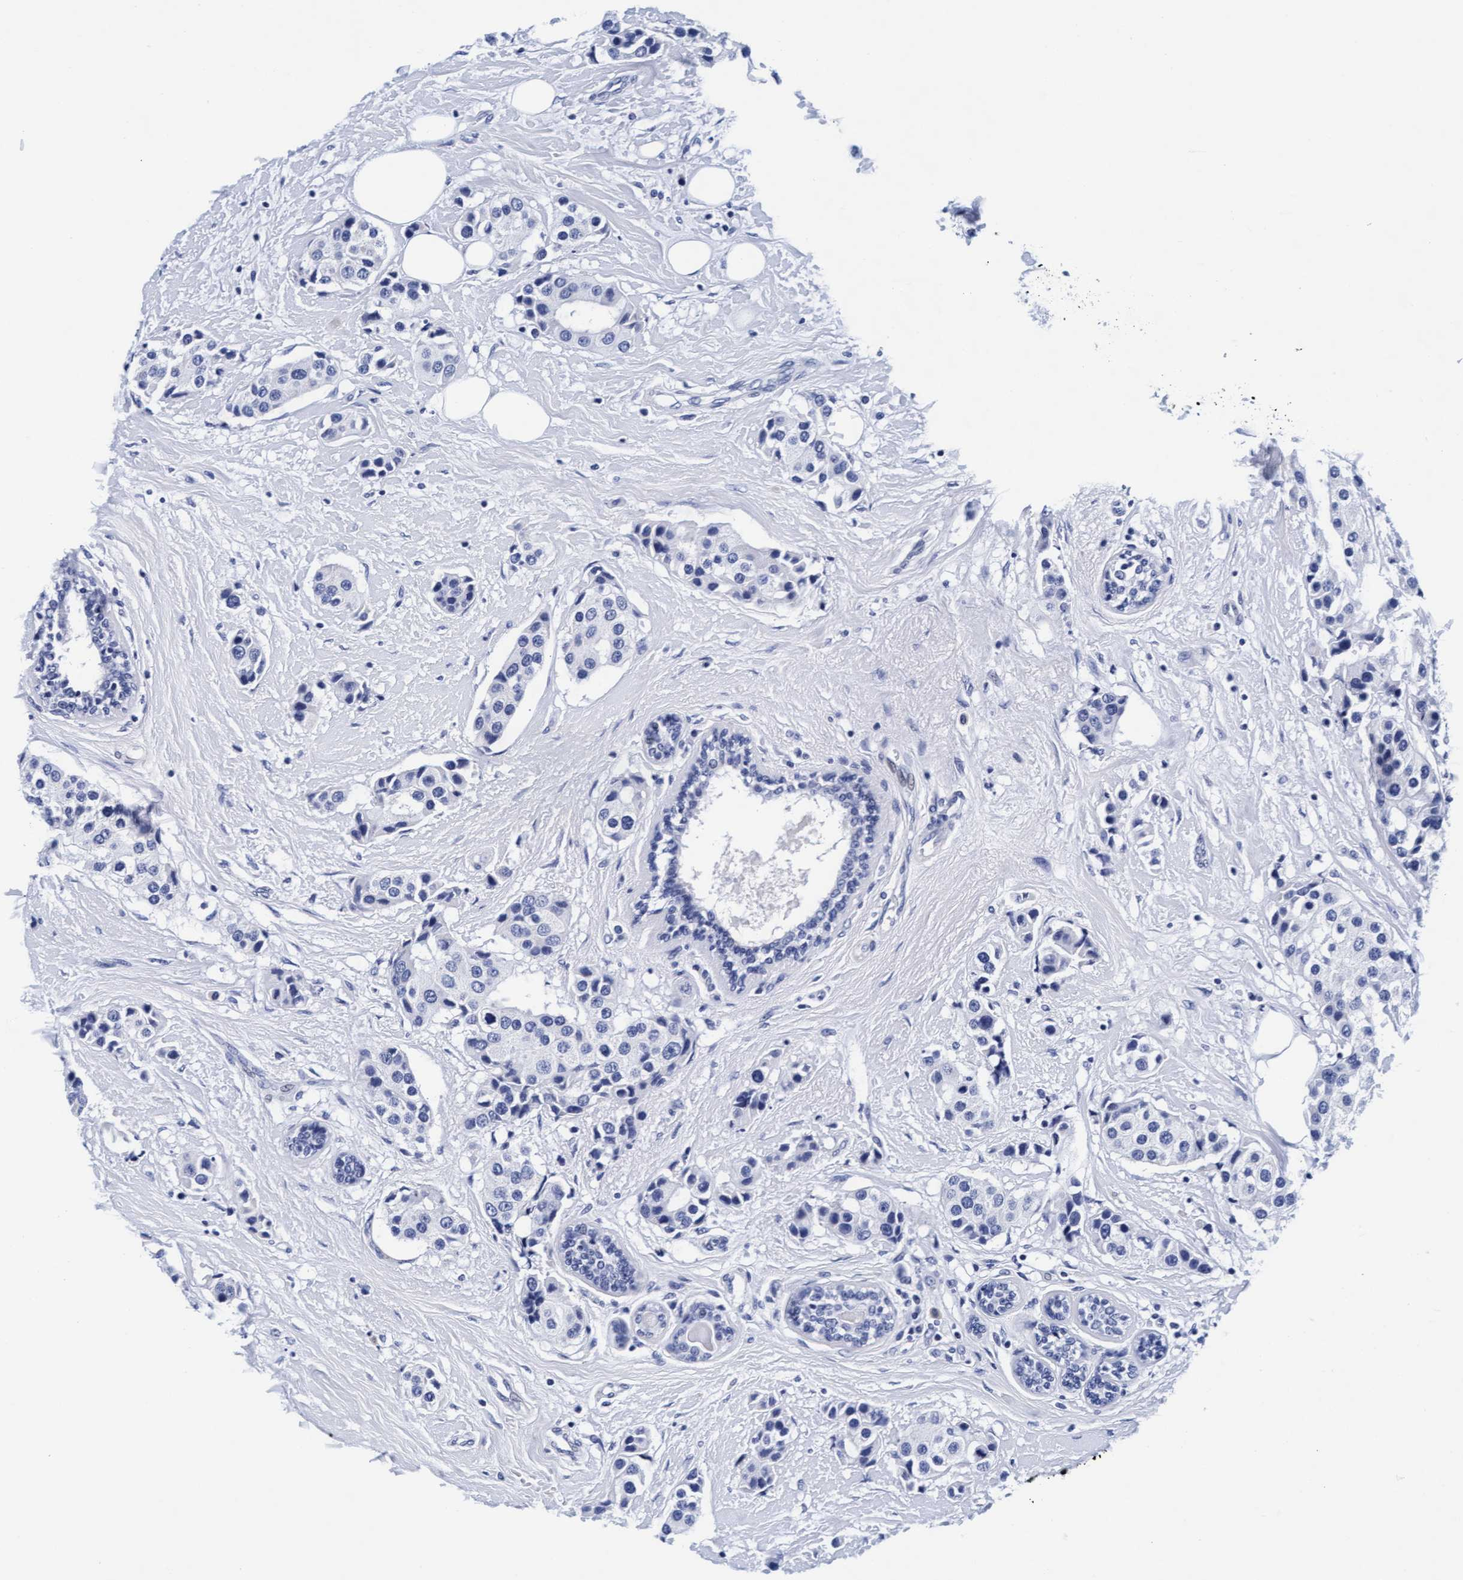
{"staining": {"intensity": "negative", "quantity": "none", "location": "none"}, "tissue": "breast cancer", "cell_type": "Tumor cells", "image_type": "cancer", "snomed": [{"axis": "morphology", "description": "Normal tissue, NOS"}, {"axis": "morphology", "description": "Duct carcinoma"}, {"axis": "topography", "description": "Breast"}], "caption": "Human infiltrating ductal carcinoma (breast) stained for a protein using immunohistochemistry (IHC) shows no expression in tumor cells.", "gene": "ARSG", "patient": {"sex": "female", "age": 39}}